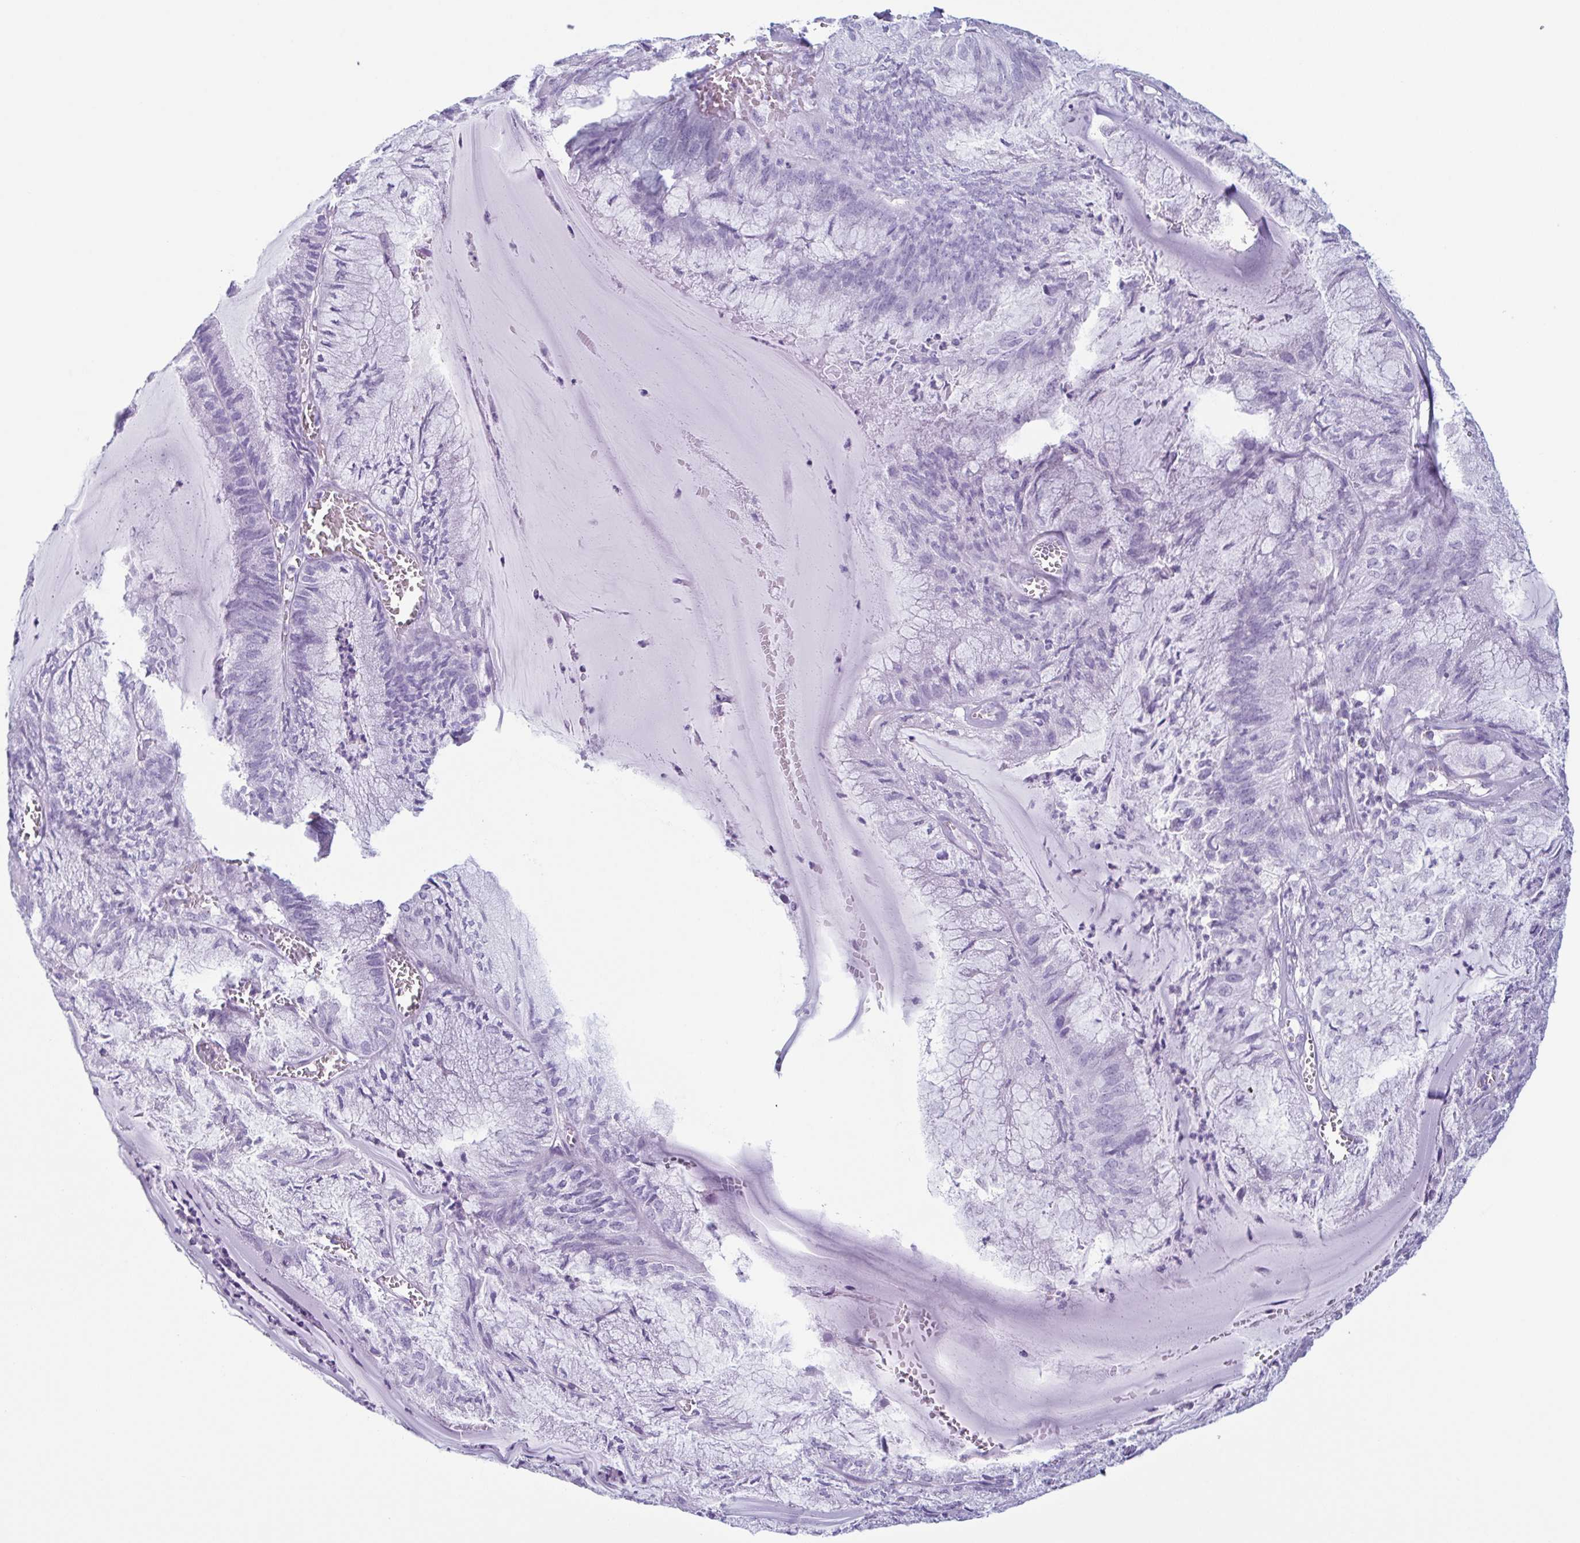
{"staining": {"intensity": "negative", "quantity": "none", "location": "none"}, "tissue": "endometrial cancer", "cell_type": "Tumor cells", "image_type": "cancer", "snomed": [{"axis": "morphology", "description": "Carcinoma, NOS"}, {"axis": "topography", "description": "Endometrium"}], "caption": "Tumor cells show no significant protein expression in carcinoma (endometrial). The staining was performed using DAB to visualize the protein expression in brown, while the nuclei were stained in blue with hematoxylin (Magnification: 20x).", "gene": "ENKUR", "patient": {"sex": "female", "age": 62}}